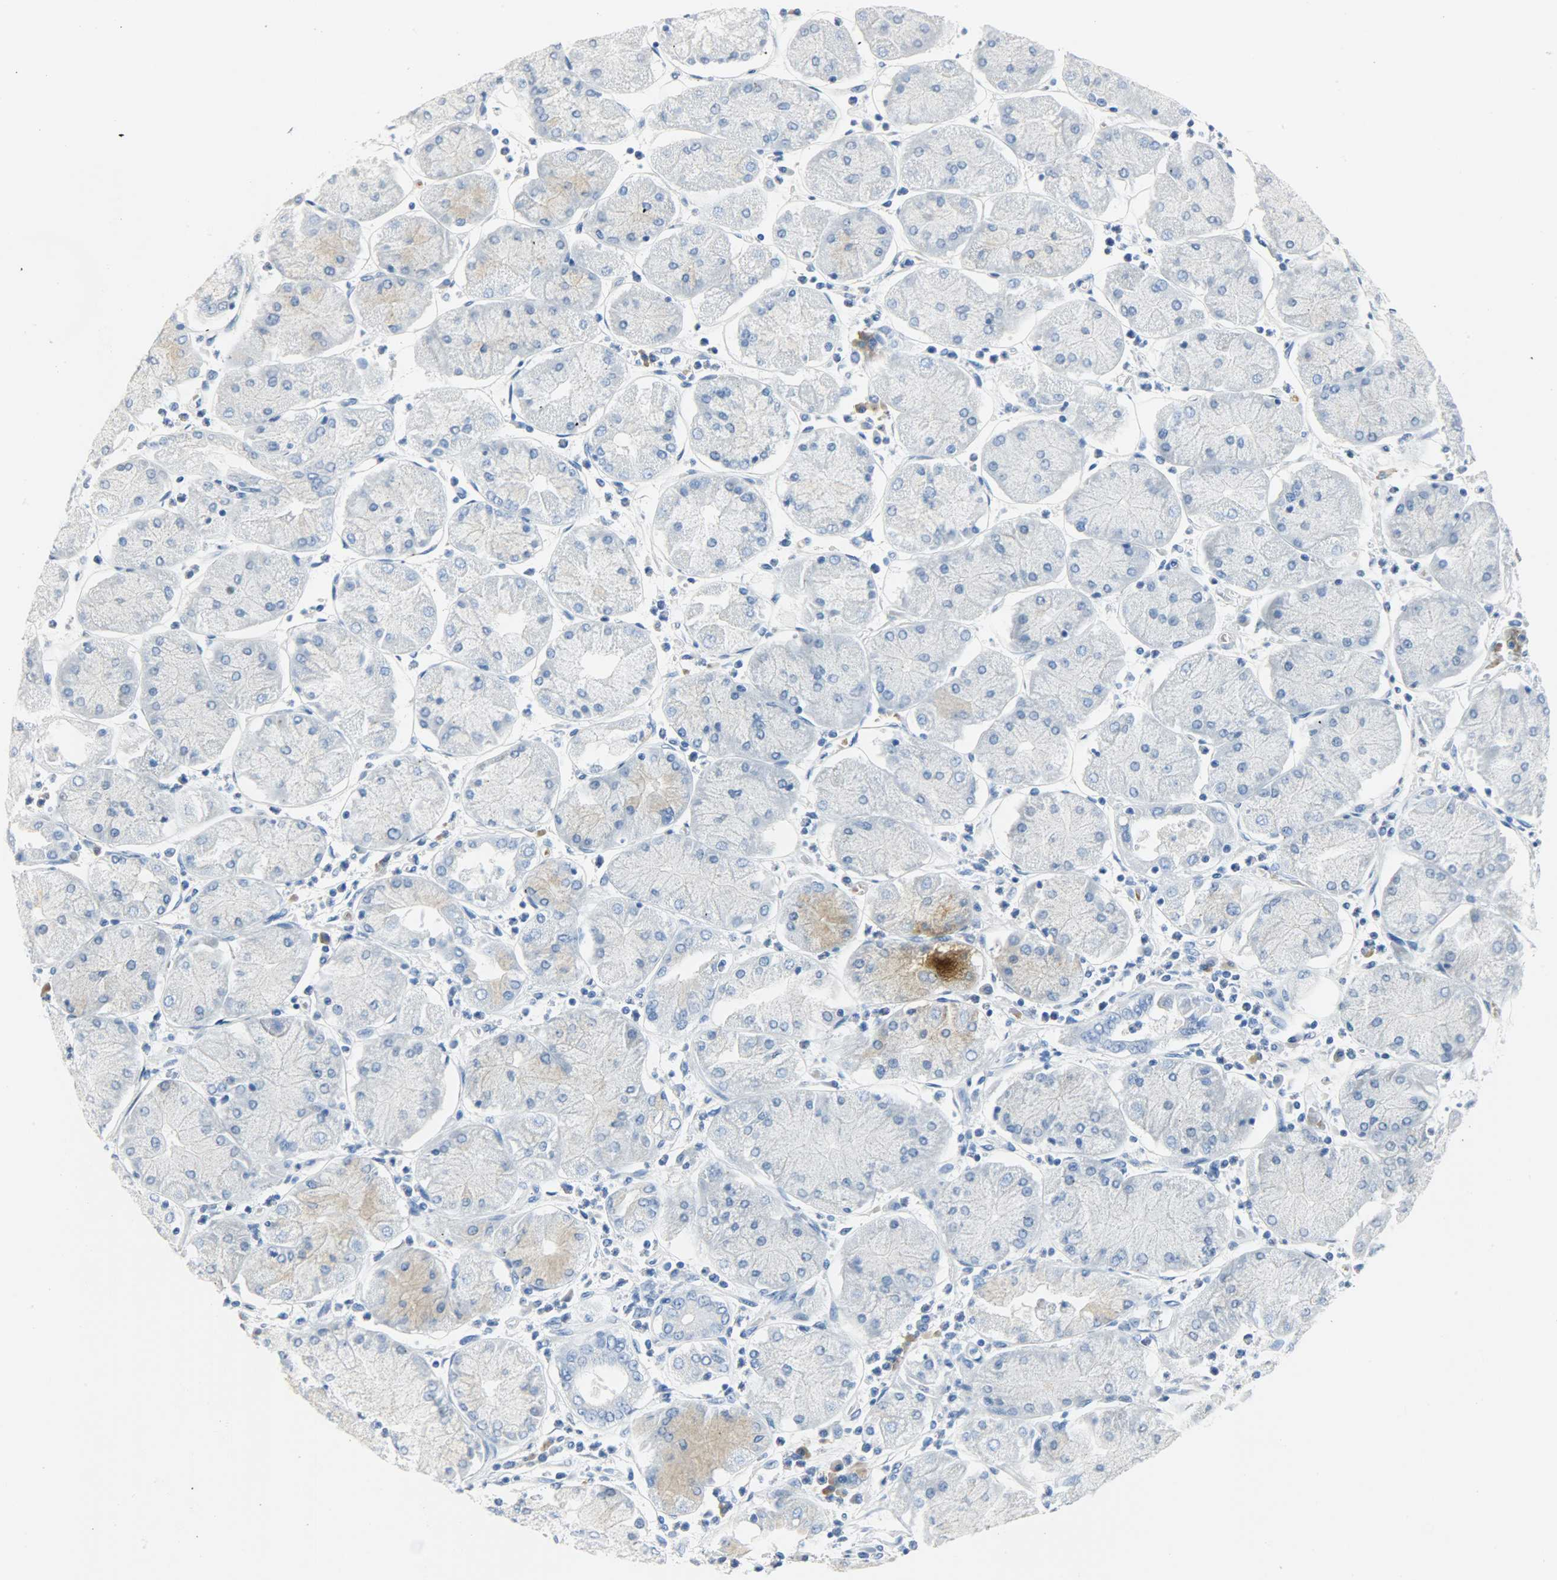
{"staining": {"intensity": "weak", "quantity": "<25%", "location": "cytoplasmic/membranous"}, "tissue": "stomach cancer", "cell_type": "Tumor cells", "image_type": "cancer", "snomed": [{"axis": "morphology", "description": "Normal tissue, NOS"}, {"axis": "morphology", "description": "Adenocarcinoma, NOS"}, {"axis": "topography", "description": "Stomach, upper"}, {"axis": "topography", "description": "Stomach"}], "caption": "Tumor cells show no significant protein positivity in stomach cancer (adenocarcinoma).", "gene": "CA3", "patient": {"sex": "male", "age": 59}}